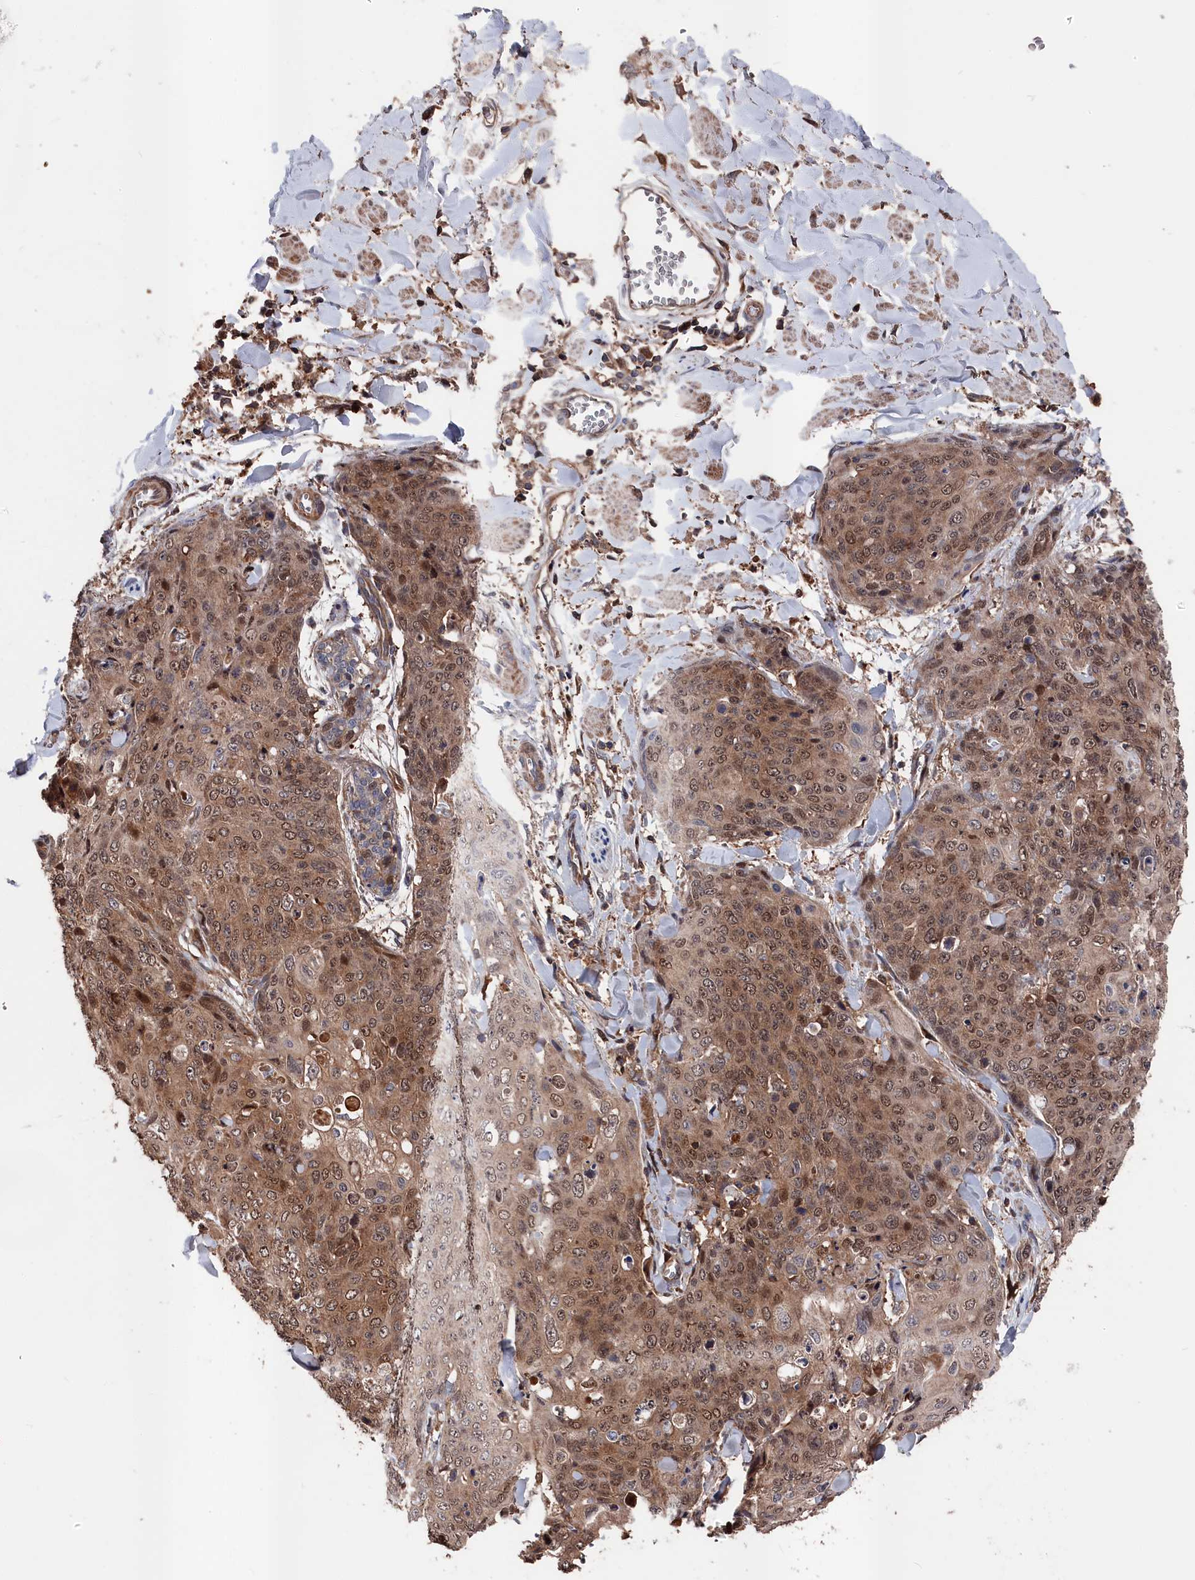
{"staining": {"intensity": "moderate", "quantity": ">75%", "location": "cytoplasmic/membranous,nuclear"}, "tissue": "skin cancer", "cell_type": "Tumor cells", "image_type": "cancer", "snomed": [{"axis": "morphology", "description": "Squamous cell carcinoma, NOS"}, {"axis": "topography", "description": "Skin"}, {"axis": "topography", "description": "Vulva"}], "caption": "Human skin cancer stained with a brown dye shows moderate cytoplasmic/membranous and nuclear positive positivity in approximately >75% of tumor cells.", "gene": "RMI2", "patient": {"sex": "female", "age": 85}}